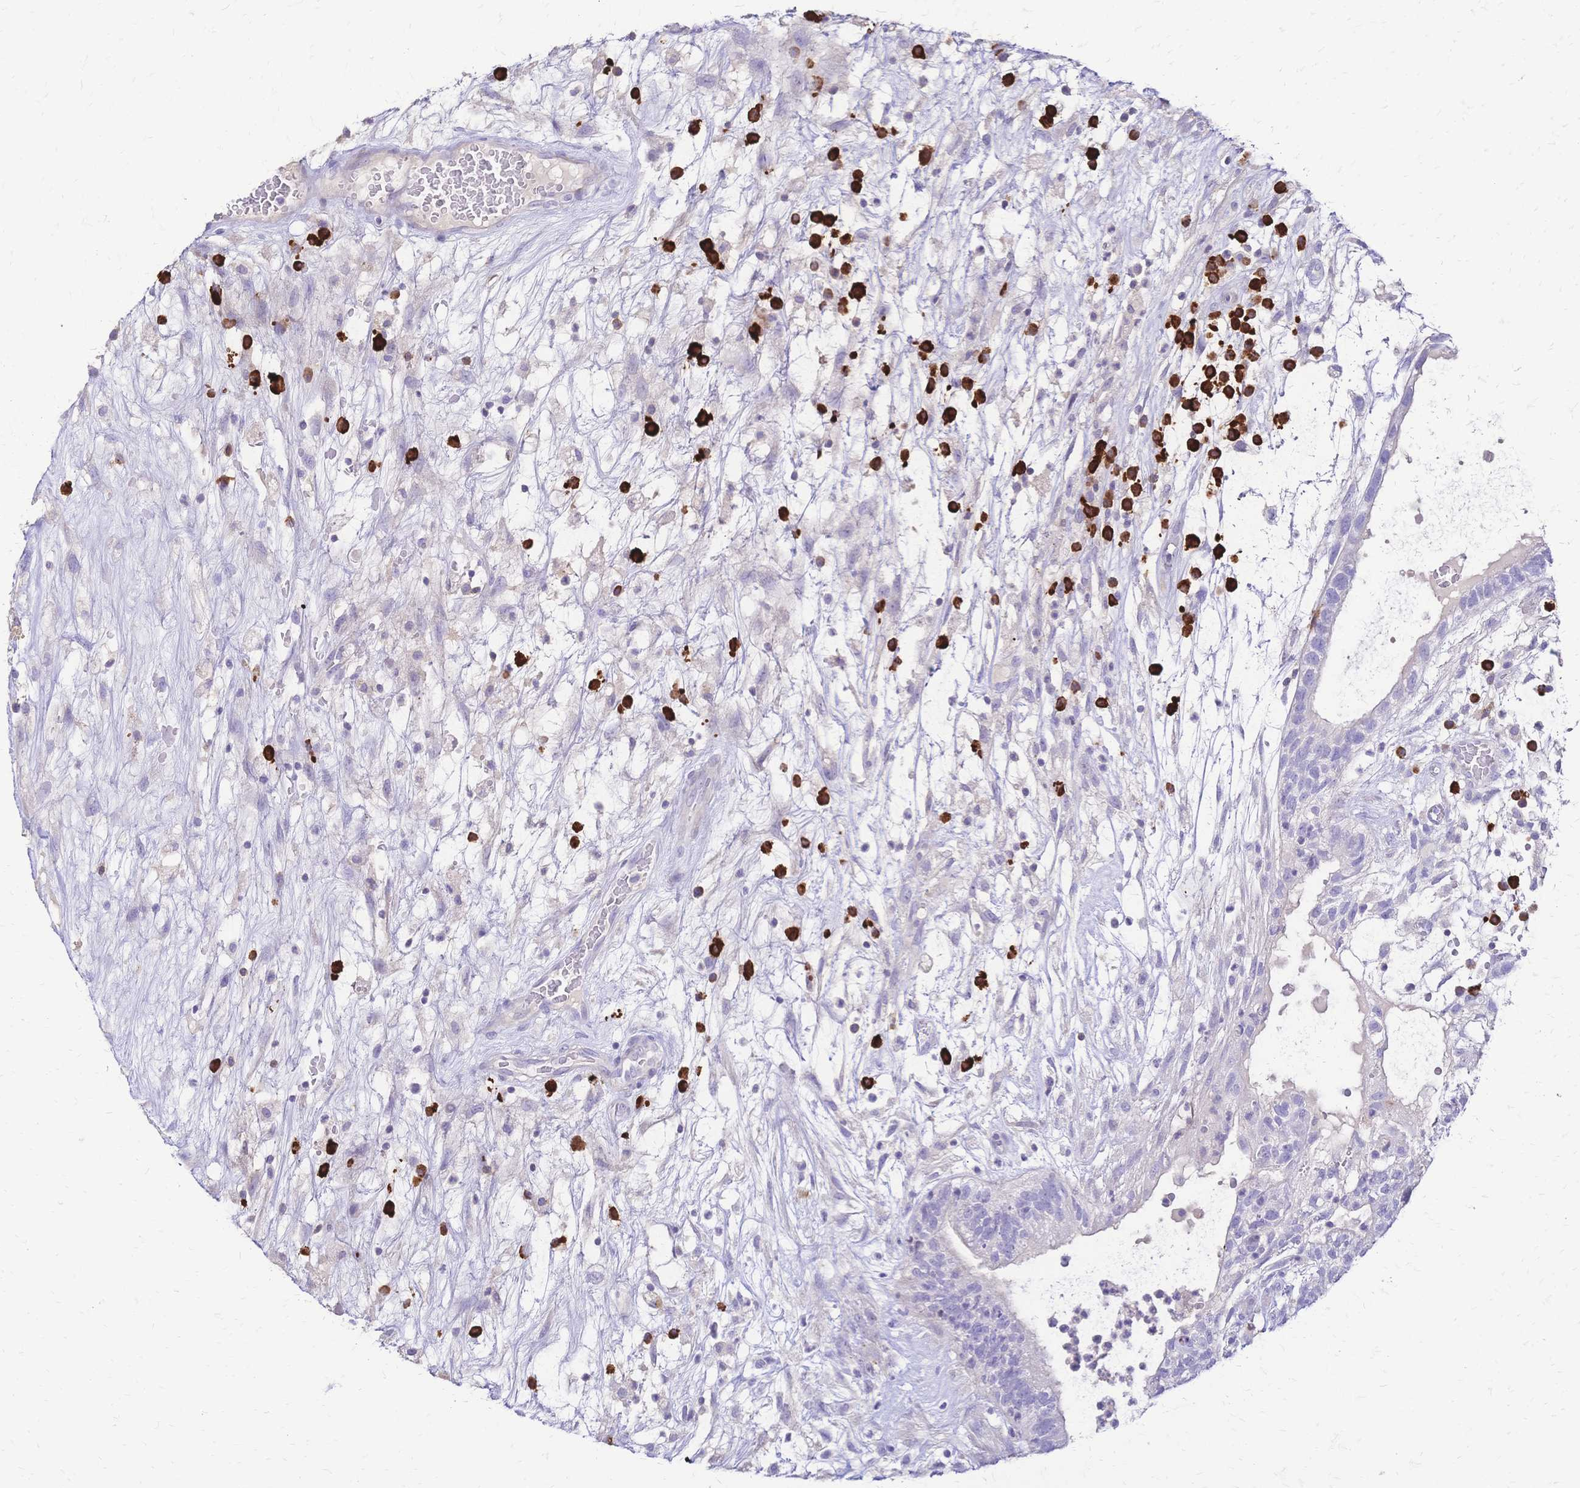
{"staining": {"intensity": "negative", "quantity": "none", "location": "none"}, "tissue": "testis cancer", "cell_type": "Tumor cells", "image_type": "cancer", "snomed": [{"axis": "morphology", "description": "Normal tissue, NOS"}, {"axis": "morphology", "description": "Carcinoma, Embryonal, NOS"}, {"axis": "topography", "description": "Testis"}], "caption": "An image of human testis cancer (embryonal carcinoma) is negative for staining in tumor cells.", "gene": "IL2RA", "patient": {"sex": "male", "age": 32}}